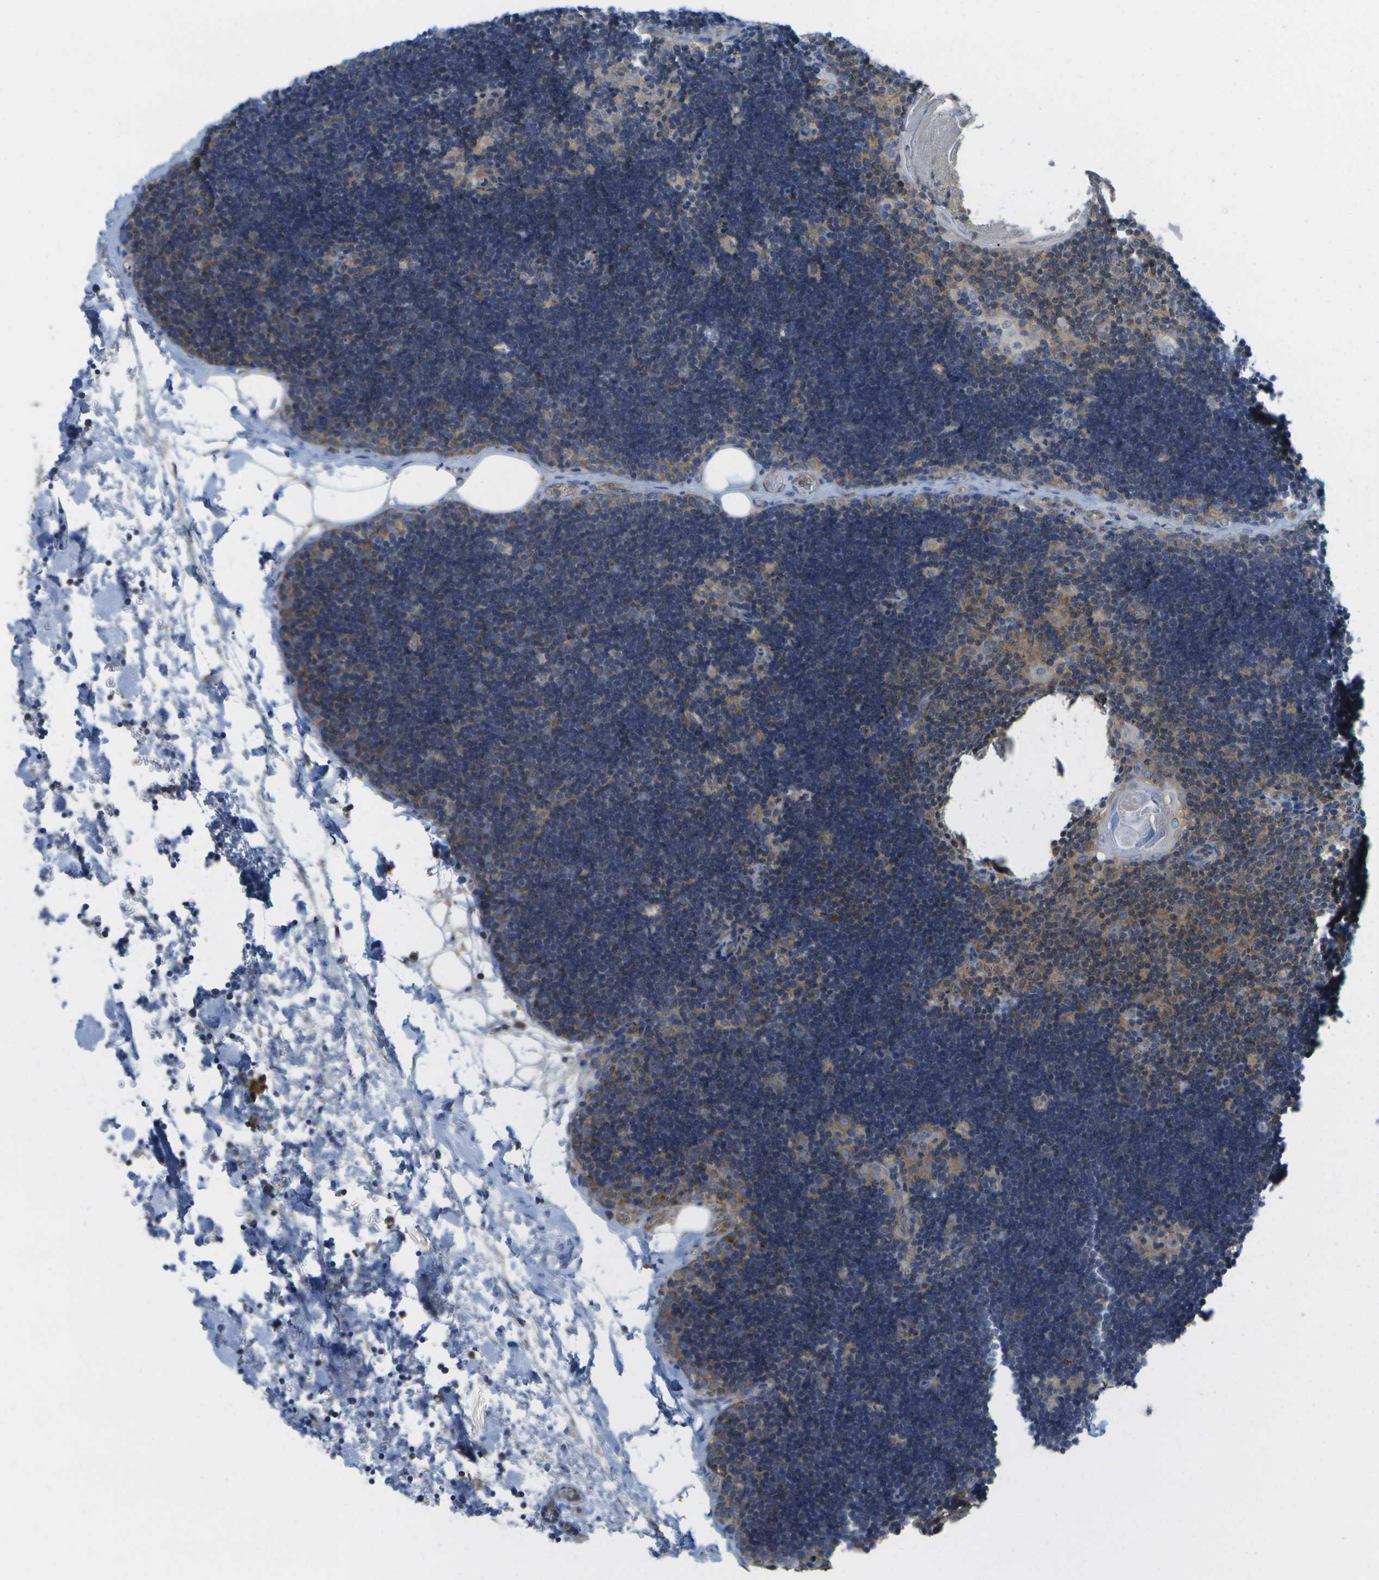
{"staining": {"intensity": "weak", "quantity": "25%-75%", "location": "cytoplasmic/membranous"}, "tissue": "lymph node", "cell_type": "Germinal center cells", "image_type": "normal", "snomed": [{"axis": "morphology", "description": "Normal tissue, NOS"}, {"axis": "topography", "description": "Lymph node"}], "caption": "IHC photomicrograph of benign lymph node: human lymph node stained using IHC shows low levels of weak protein expression localized specifically in the cytoplasmic/membranous of germinal center cells, appearing as a cytoplasmic/membranous brown color.", "gene": "DPM3", "patient": {"sex": "male", "age": 33}}